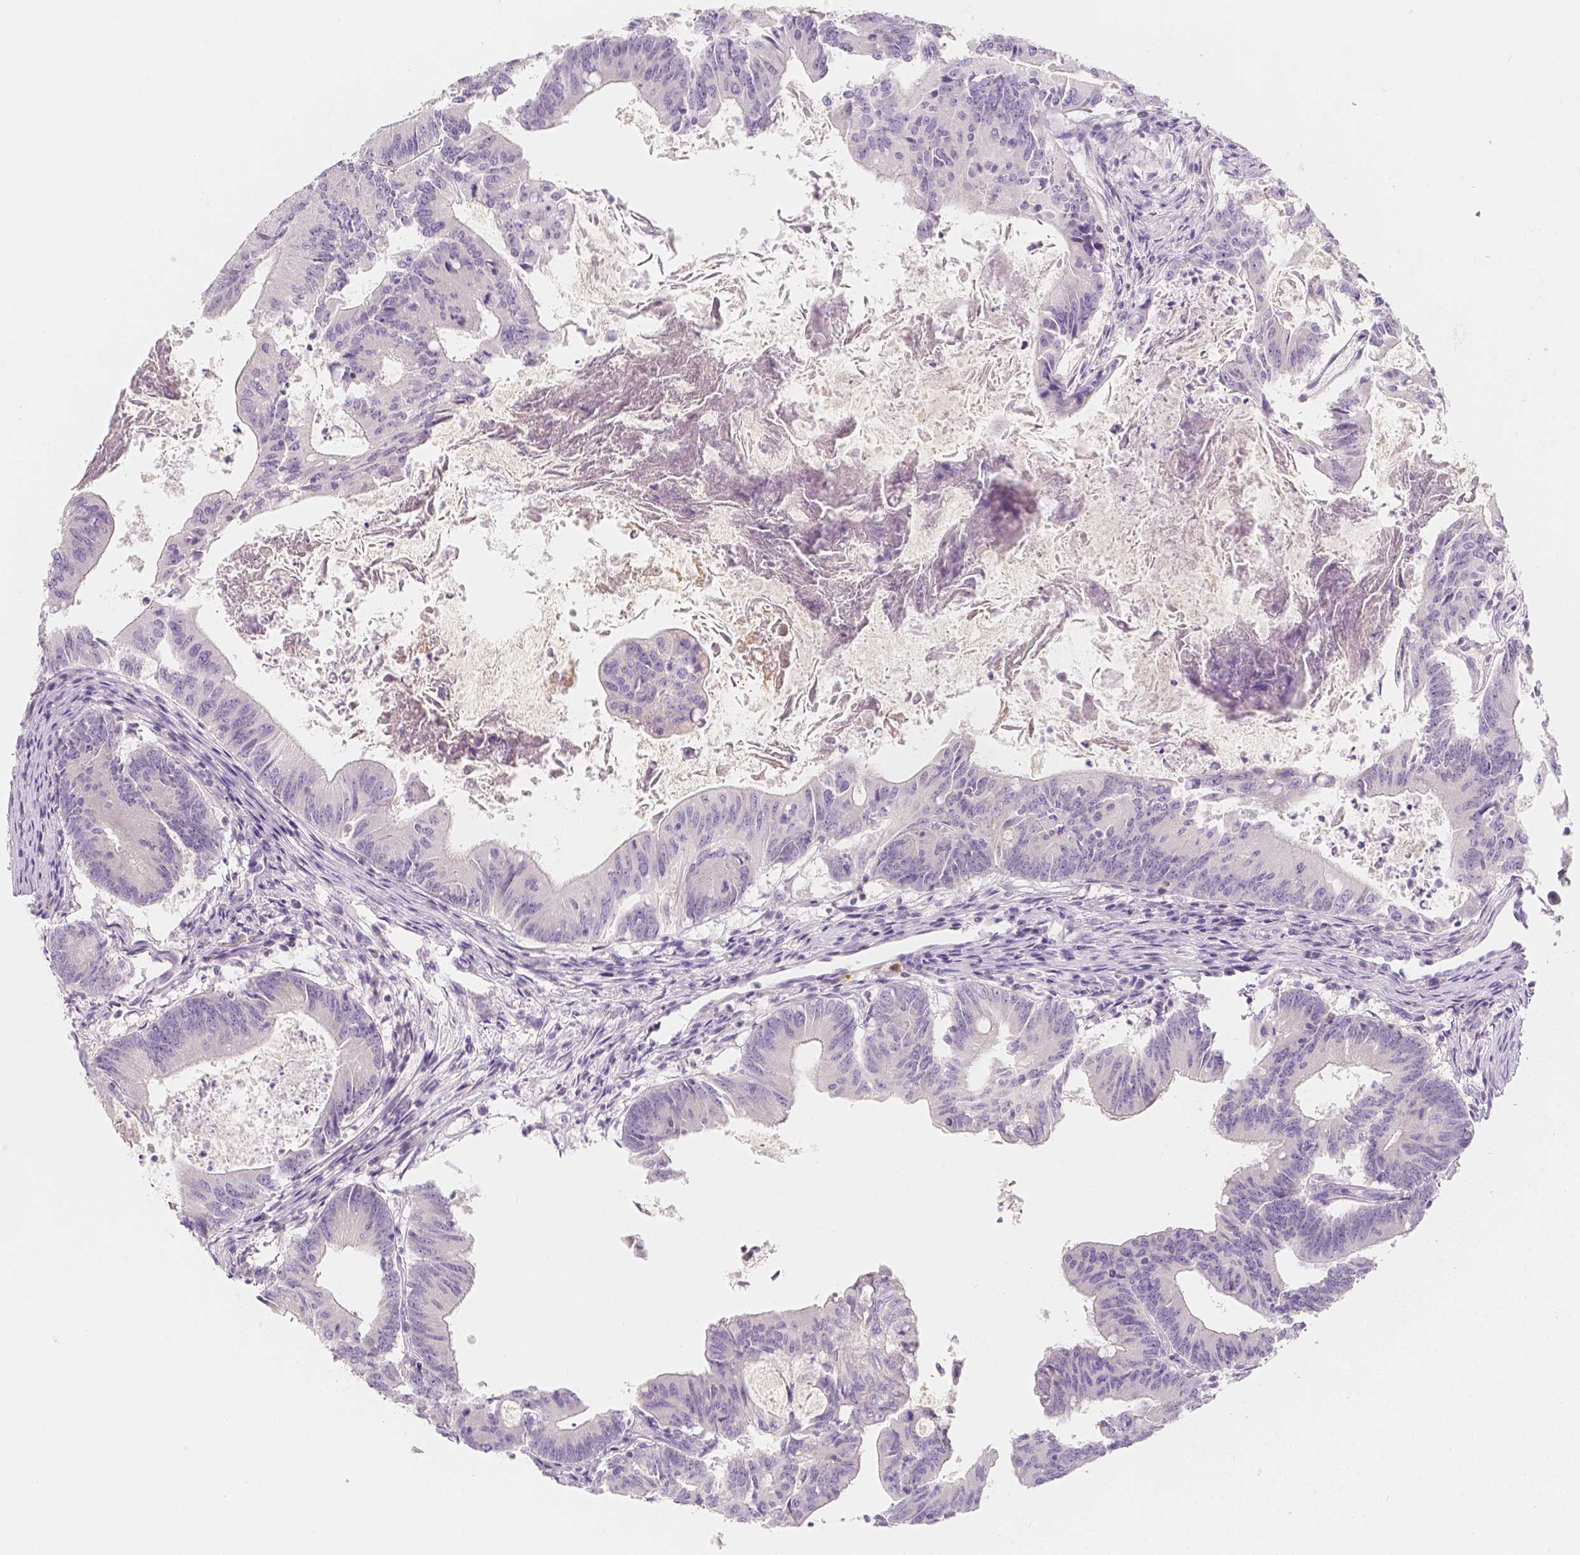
{"staining": {"intensity": "negative", "quantity": "none", "location": "none"}, "tissue": "colorectal cancer", "cell_type": "Tumor cells", "image_type": "cancer", "snomed": [{"axis": "morphology", "description": "Adenocarcinoma, NOS"}, {"axis": "topography", "description": "Colon"}], "caption": "Human colorectal cancer stained for a protein using immunohistochemistry exhibits no expression in tumor cells.", "gene": "BATF", "patient": {"sex": "female", "age": 70}}